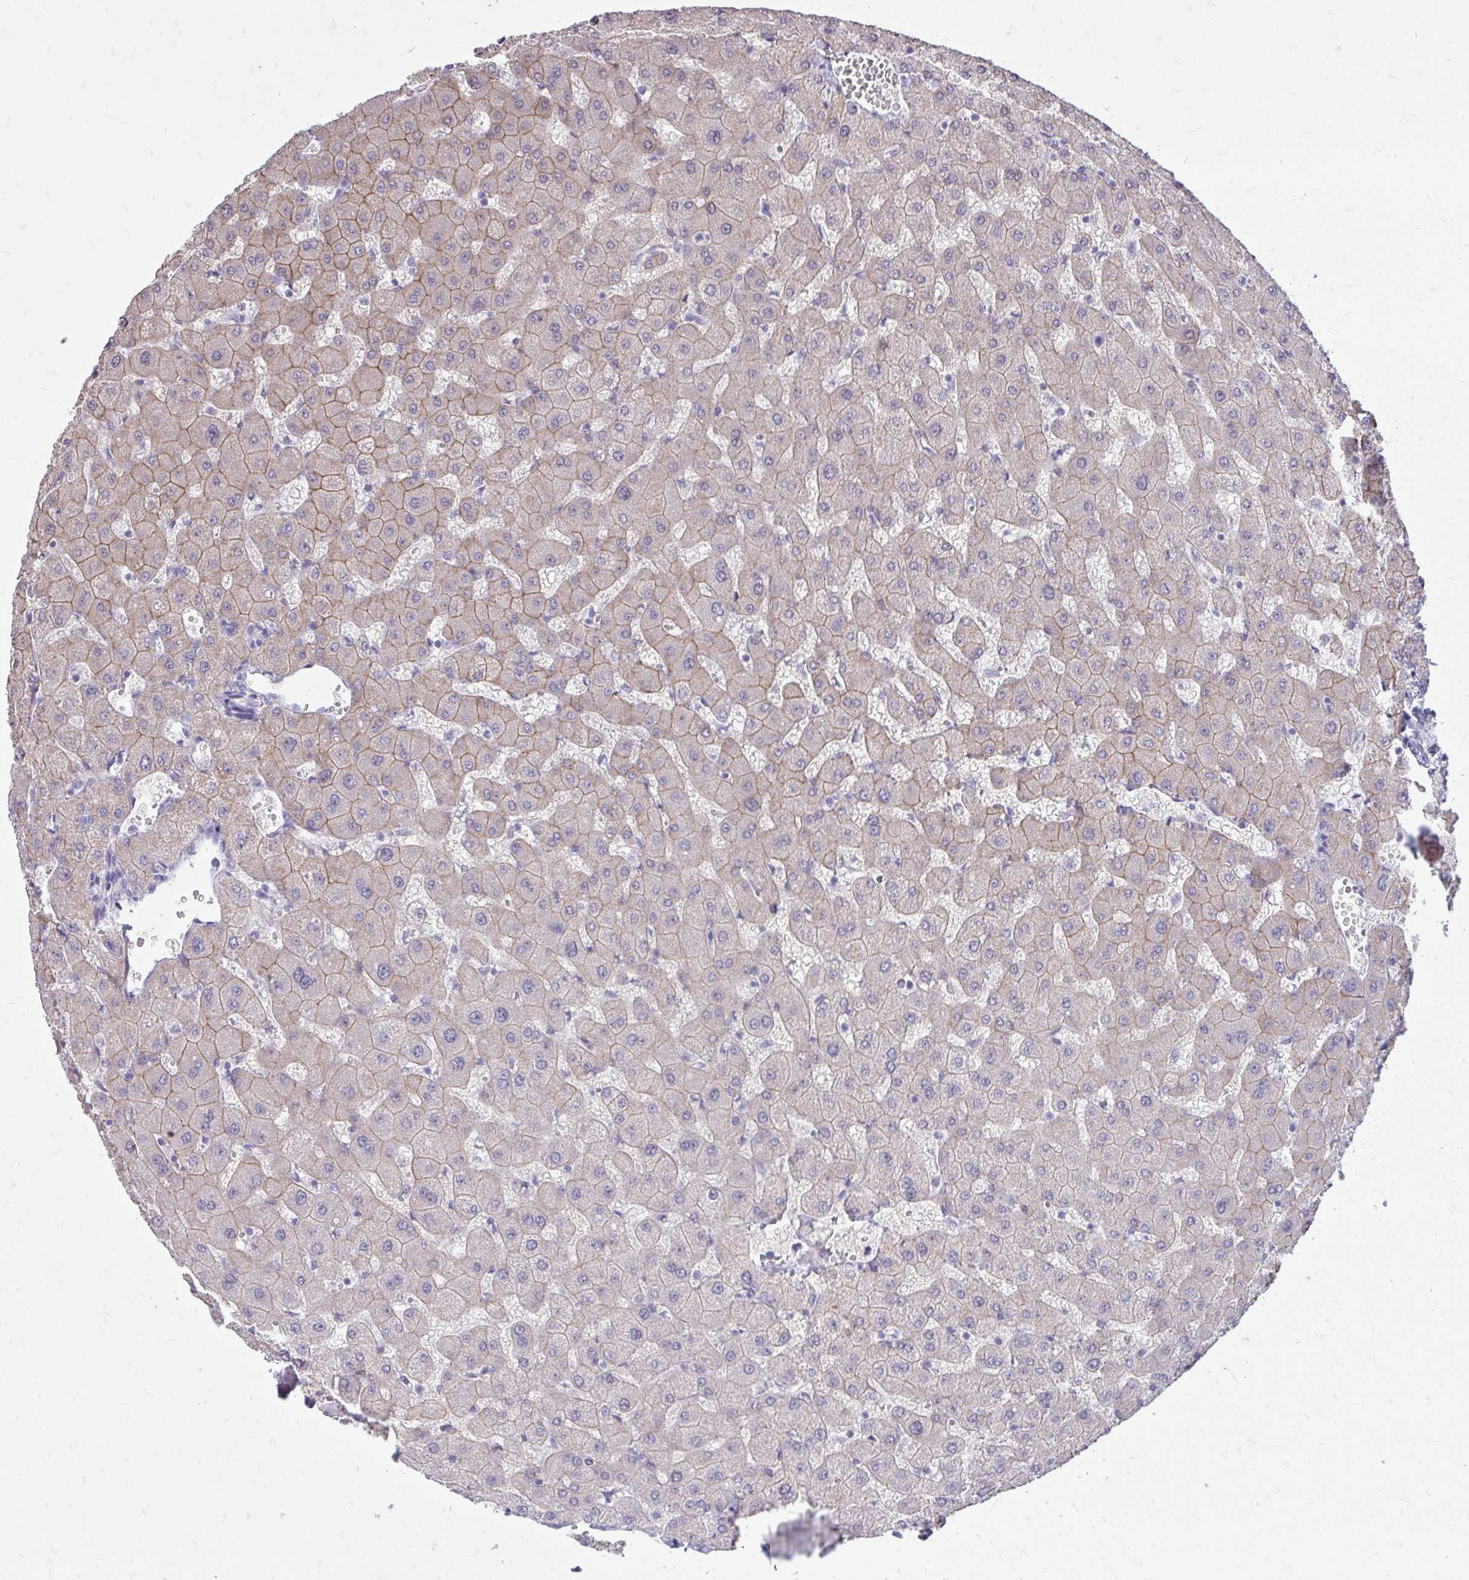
{"staining": {"intensity": "negative", "quantity": "none", "location": "none"}, "tissue": "liver", "cell_type": "Cholangiocytes", "image_type": "normal", "snomed": [{"axis": "morphology", "description": "Normal tissue, NOS"}, {"axis": "topography", "description": "Liver"}], "caption": "Histopathology image shows no protein expression in cholangiocytes of unremarkable liver.", "gene": "SPTBN2", "patient": {"sex": "female", "age": 63}}